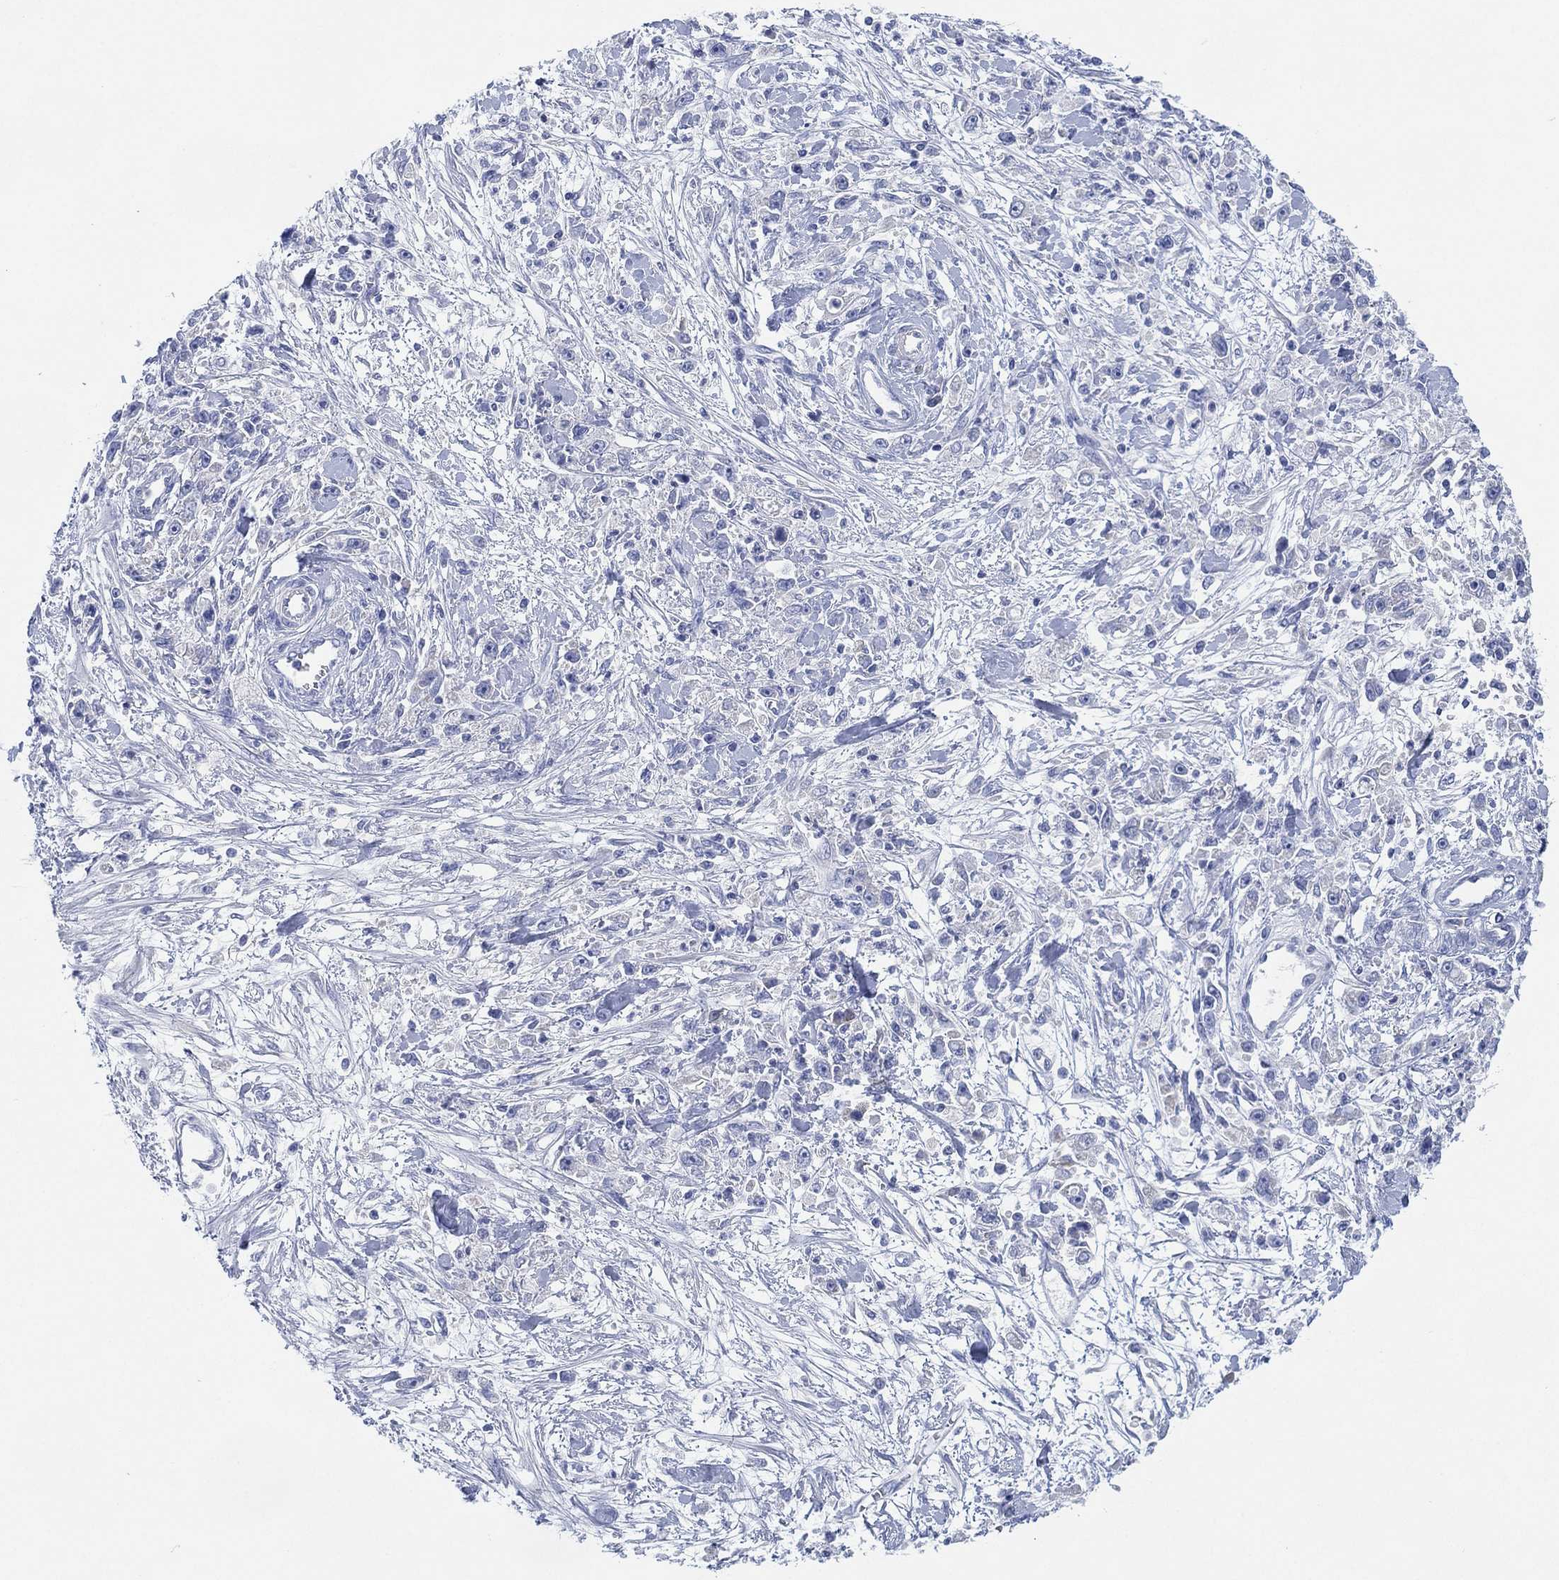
{"staining": {"intensity": "negative", "quantity": "none", "location": "none"}, "tissue": "stomach cancer", "cell_type": "Tumor cells", "image_type": "cancer", "snomed": [{"axis": "morphology", "description": "Adenocarcinoma, NOS"}, {"axis": "topography", "description": "Stomach"}], "caption": "High magnification brightfield microscopy of adenocarcinoma (stomach) stained with DAB (brown) and counterstained with hematoxylin (blue): tumor cells show no significant staining.", "gene": "ADAD2", "patient": {"sex": "female", "age": 59}}